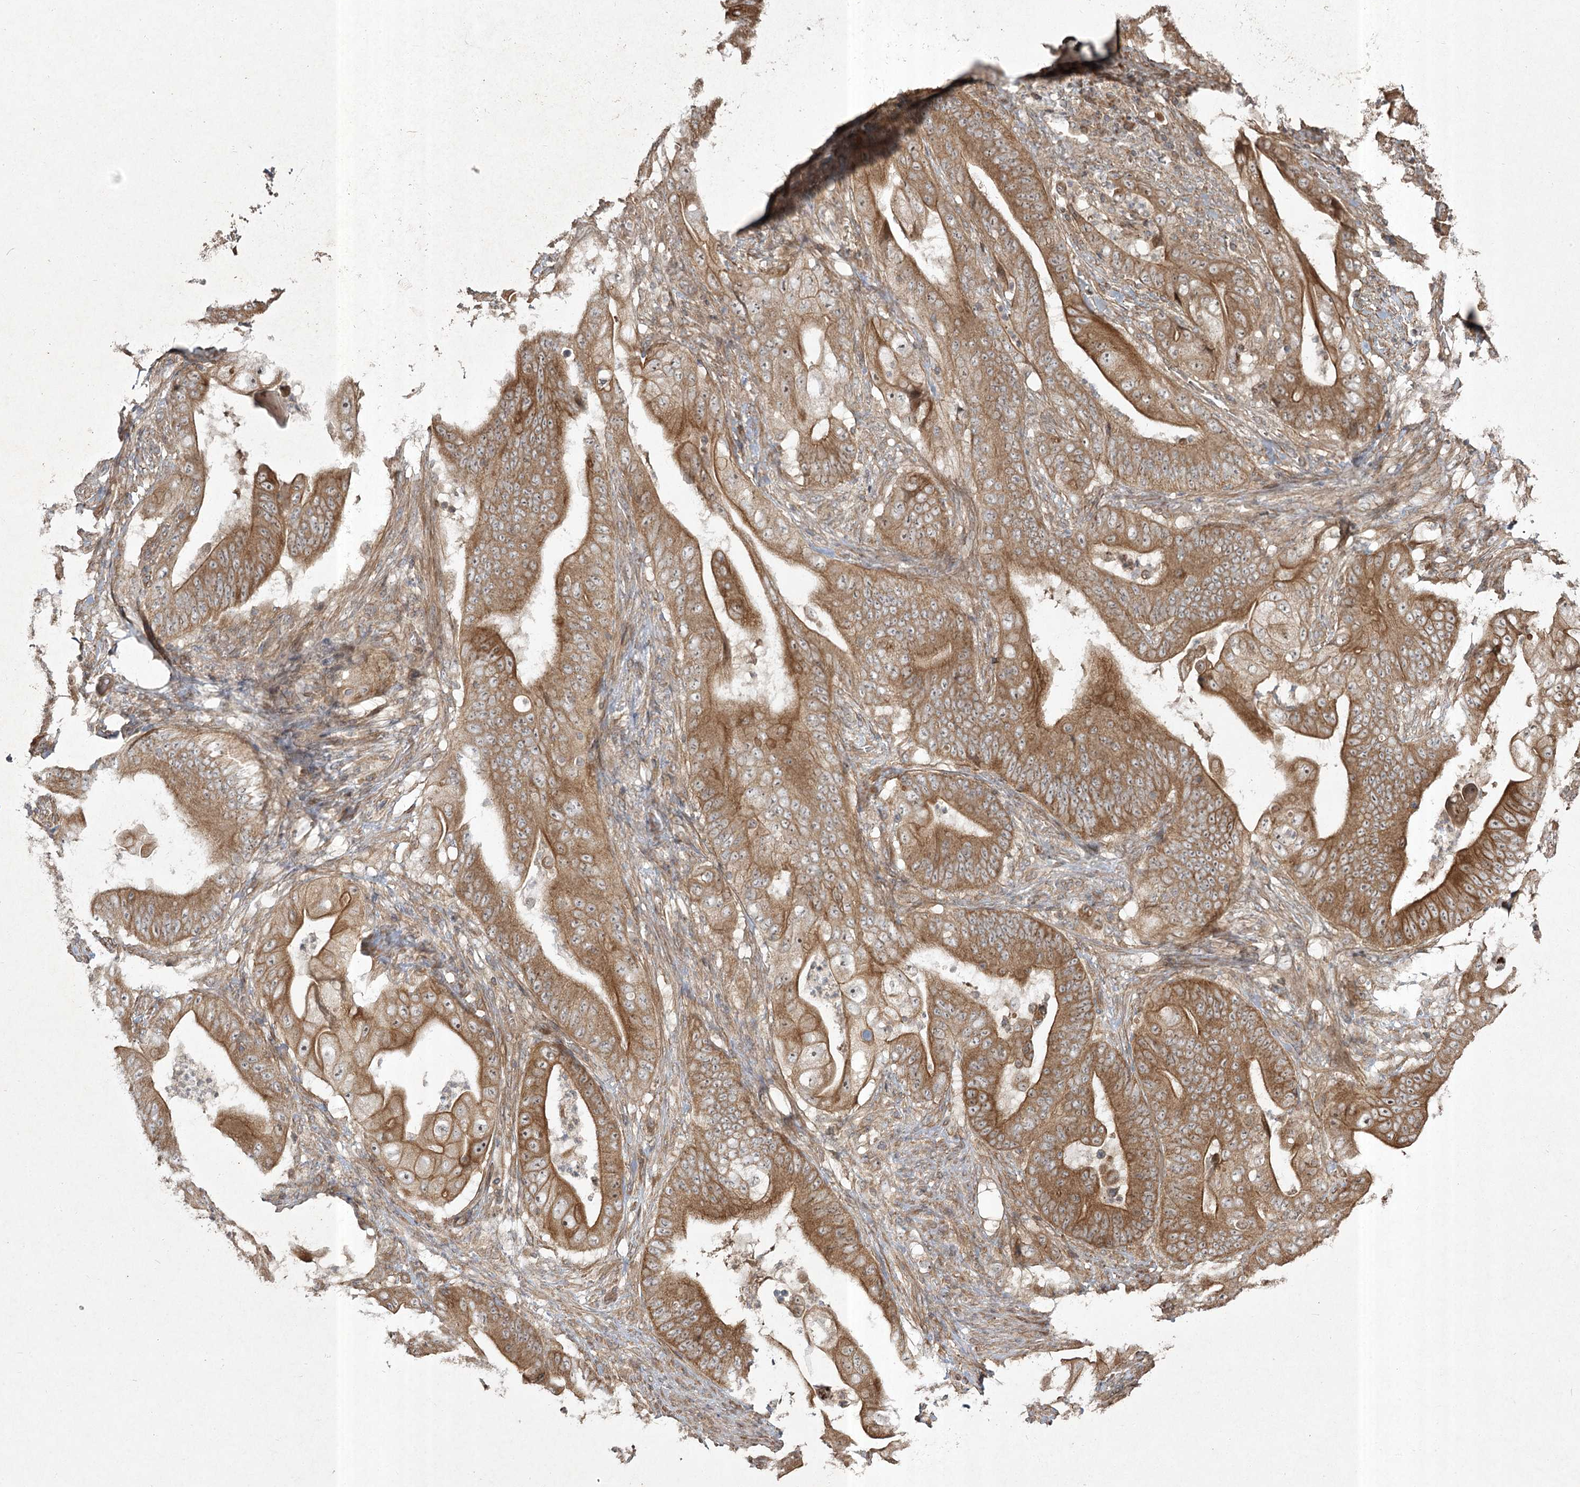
{"staining": {"intensity": "strong", "quantity": ">75%", "location": "cytoplasmic/membranous,nuclear"}, "tissue": "stomach cancer", "cell_type": "Tumor cells", "image_type": "cancer", "snomed": [{"axis": "morphology", "description": "Adenocarcinoma, NOS"}, {"axis": "topography", "description": "Stomach"}], "caption": "Stomach adenocarcinoma stained with DAB (3,3'-diaminobenzidine) immunohistochemistry exhibits high levels of strong cytoplasmic/membranous and nuclear staining in about >75% of tumor cells.", "gene": "CPLANE1", "patient": {"sex": "female", "age": 73}}